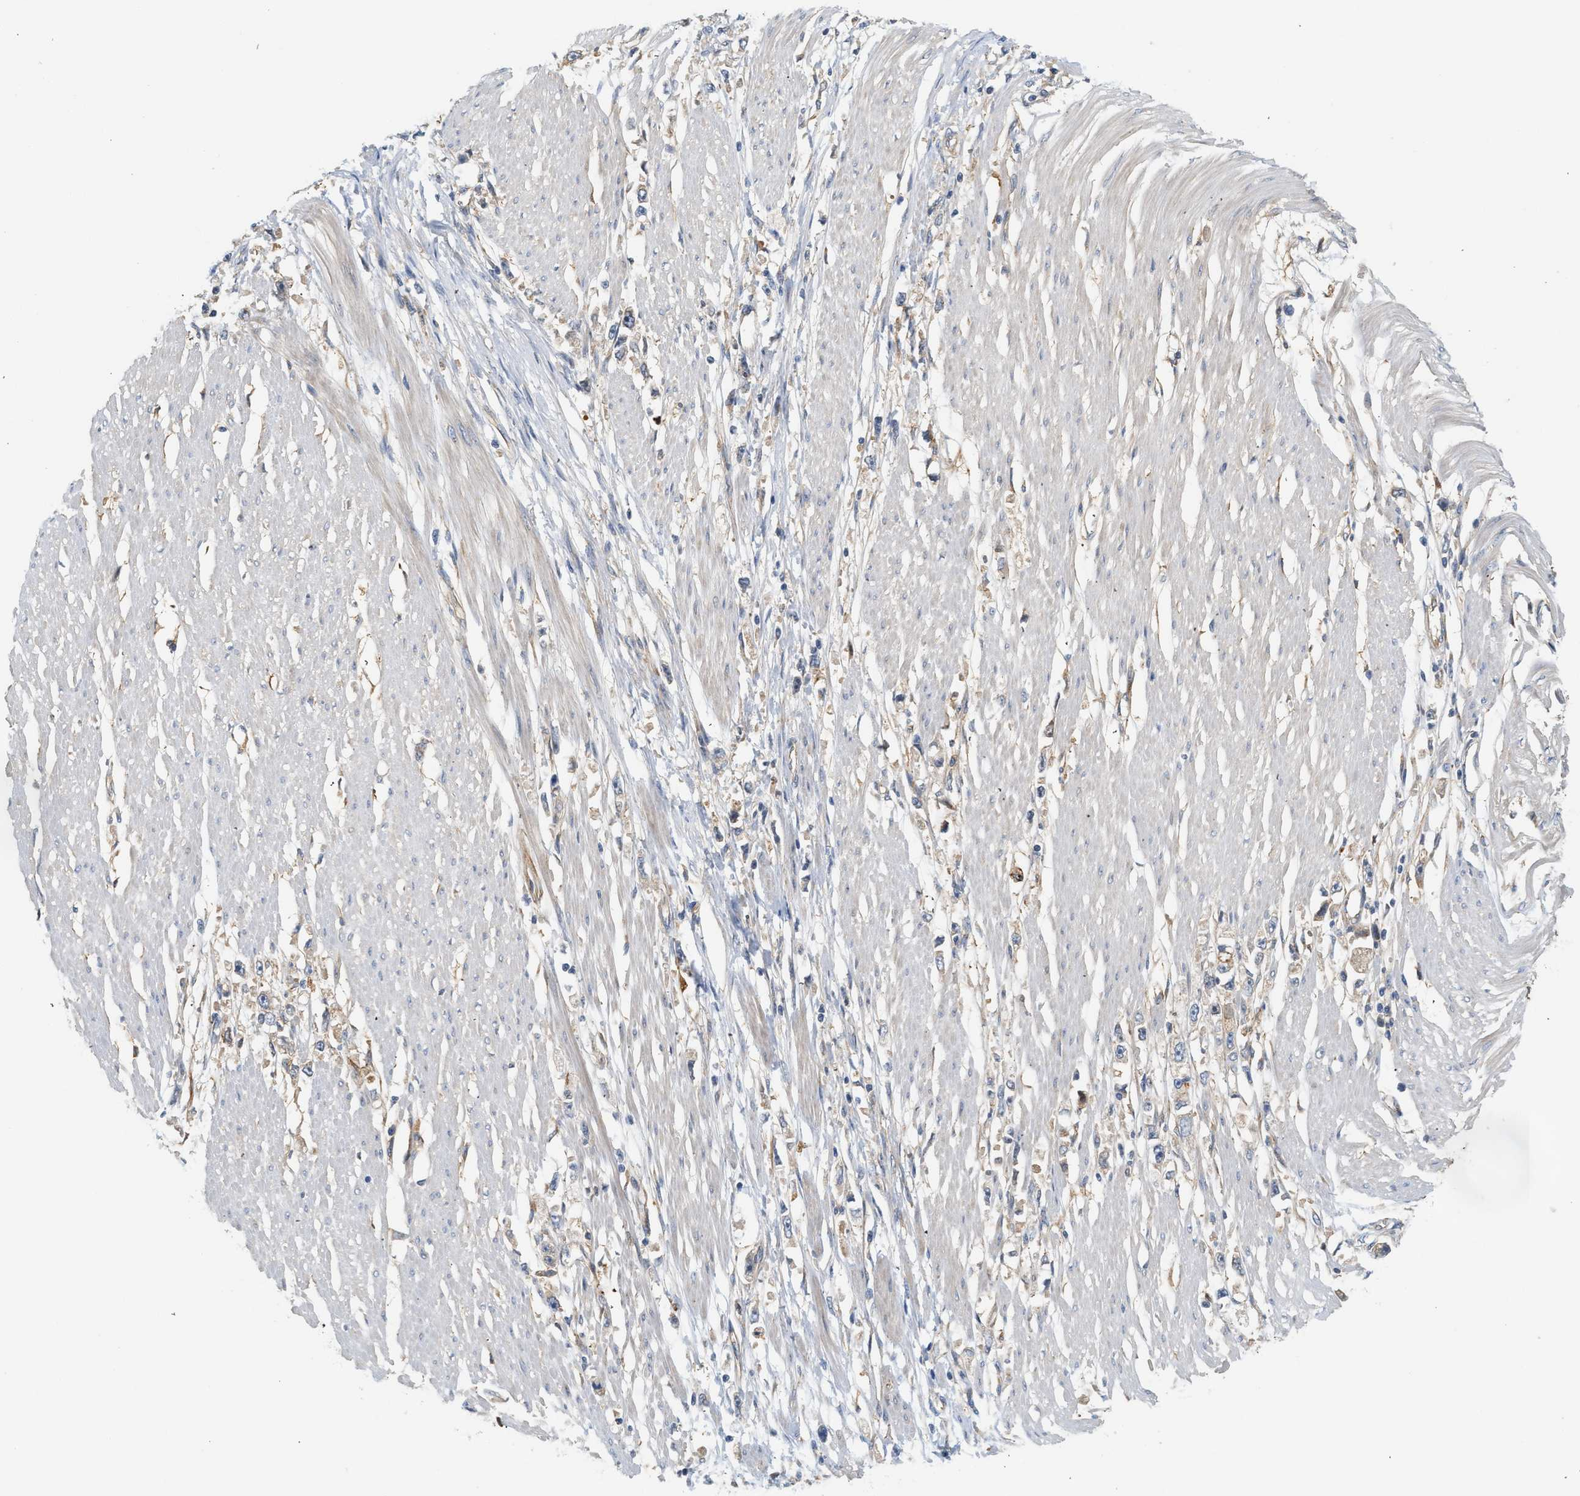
{"staining": {"intensity": "weak", "quantity": "<25%", "location": "cytoplasmic/membranous"}, "tissue": "stomach cancer", "cell_type": "Tumor cells", "image_type": "cancer", "snomed": [{"axis": "morphology", "description": "Adenocarcinoma, NOS"}, {"axis": "topography", "description": "Stomach"}], "caption": "Tumor cells show no significant protein expression in stomach cancer (adenocarcinoma).", "gene": "CTXN1", "patient": {"sex": "female", "age": 59}}